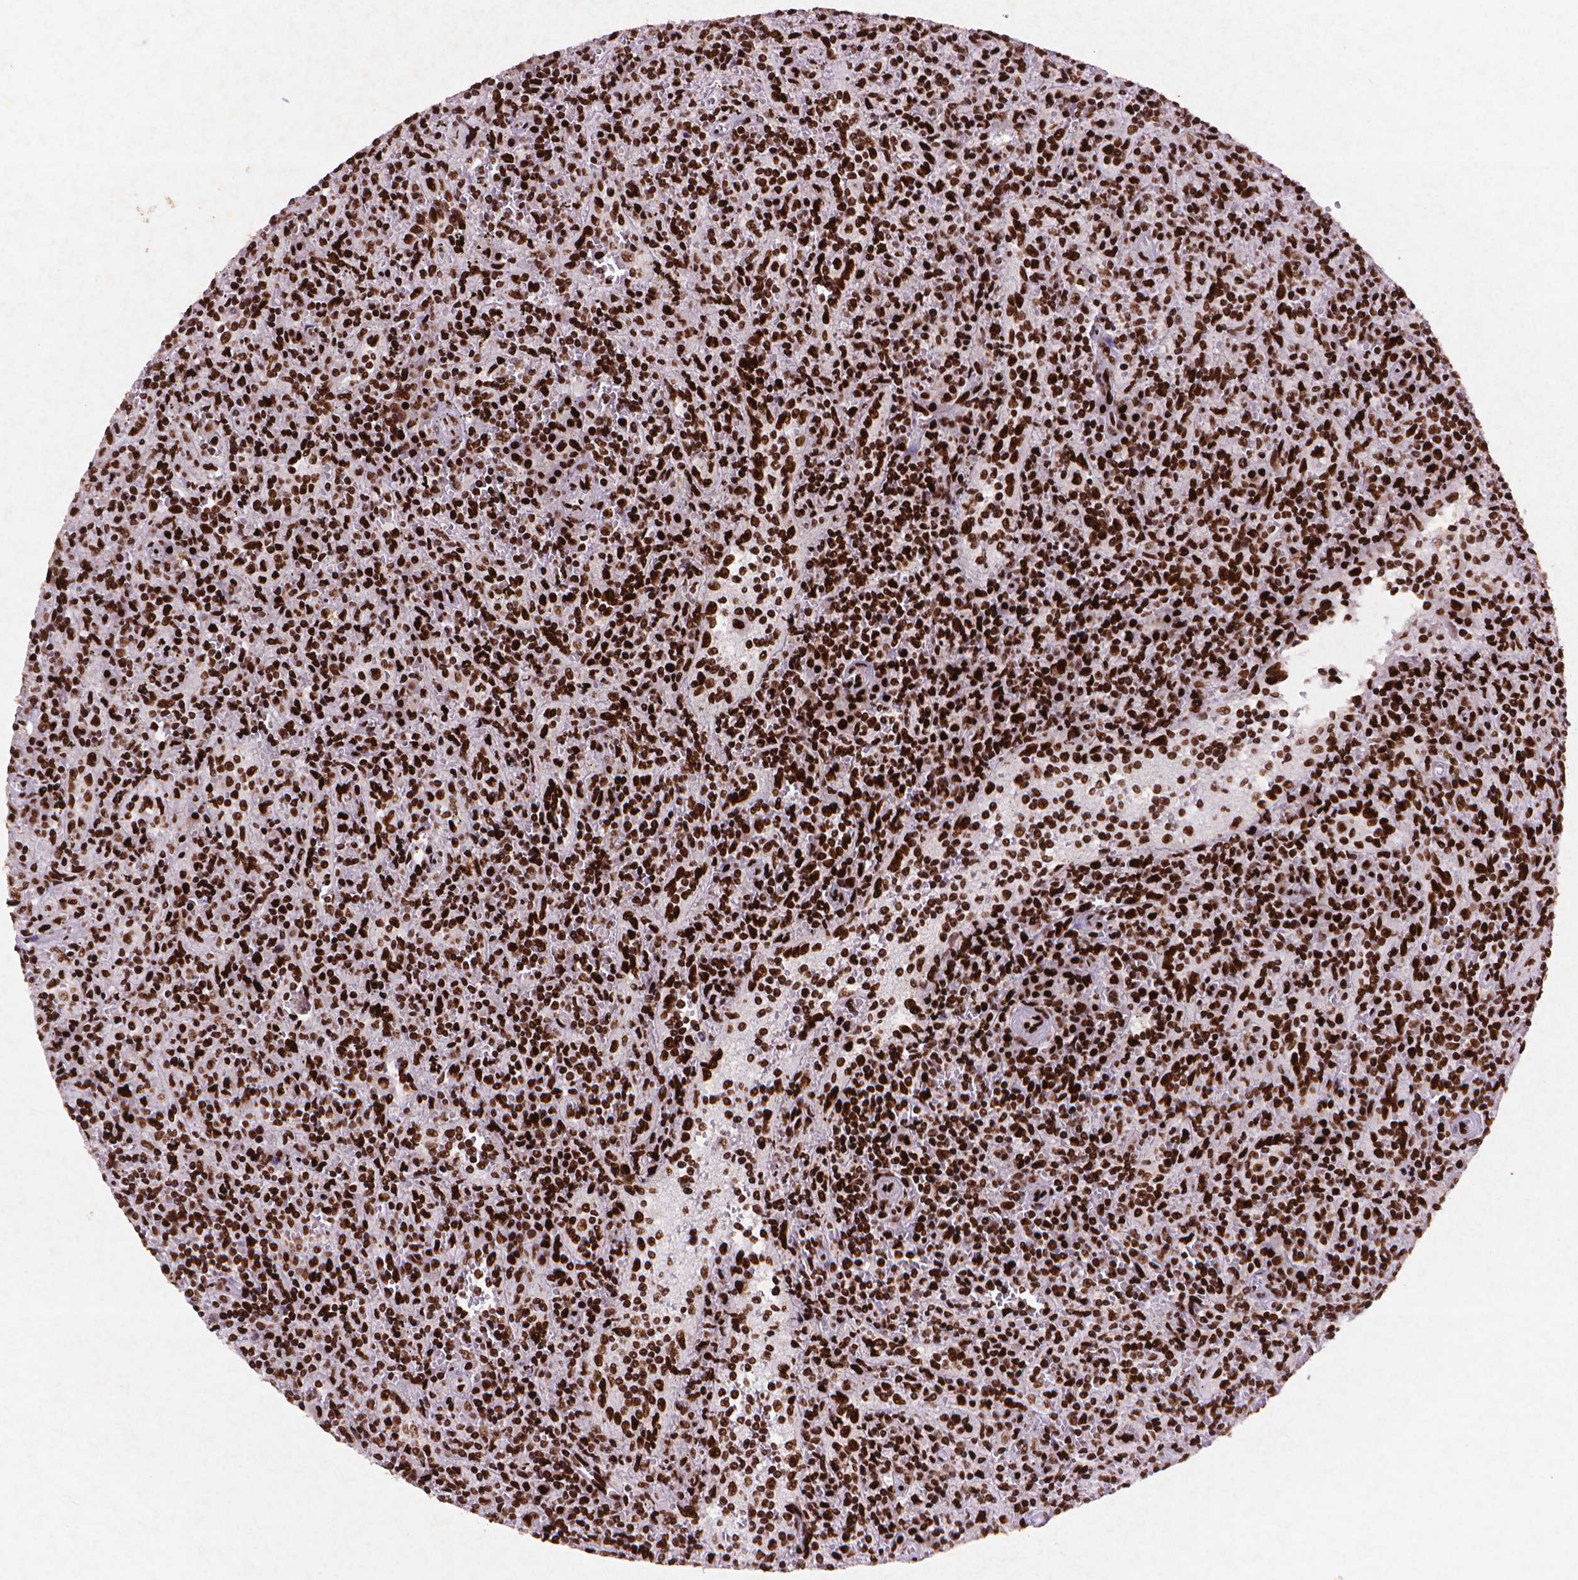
{"staining": {"intensity": "strong", "quantity": ">75%", "location": "nuclear"}, "tissue": "lymphoma", "cell_type": "Tumor cells", "image_type": "cancer", "snomed": [{"axis": "morphology", "description": "Malignant lymphoma, non-Hodgkin's type, Low grade"}, {"axis": "topography", "description": "Spleen"}], "caption": "Strong nuclear staining is appreciated in about >75% of tumor cells in lymphoma.", "gene": "CITED2", "patient": {"sex": "male", "age": 62}}